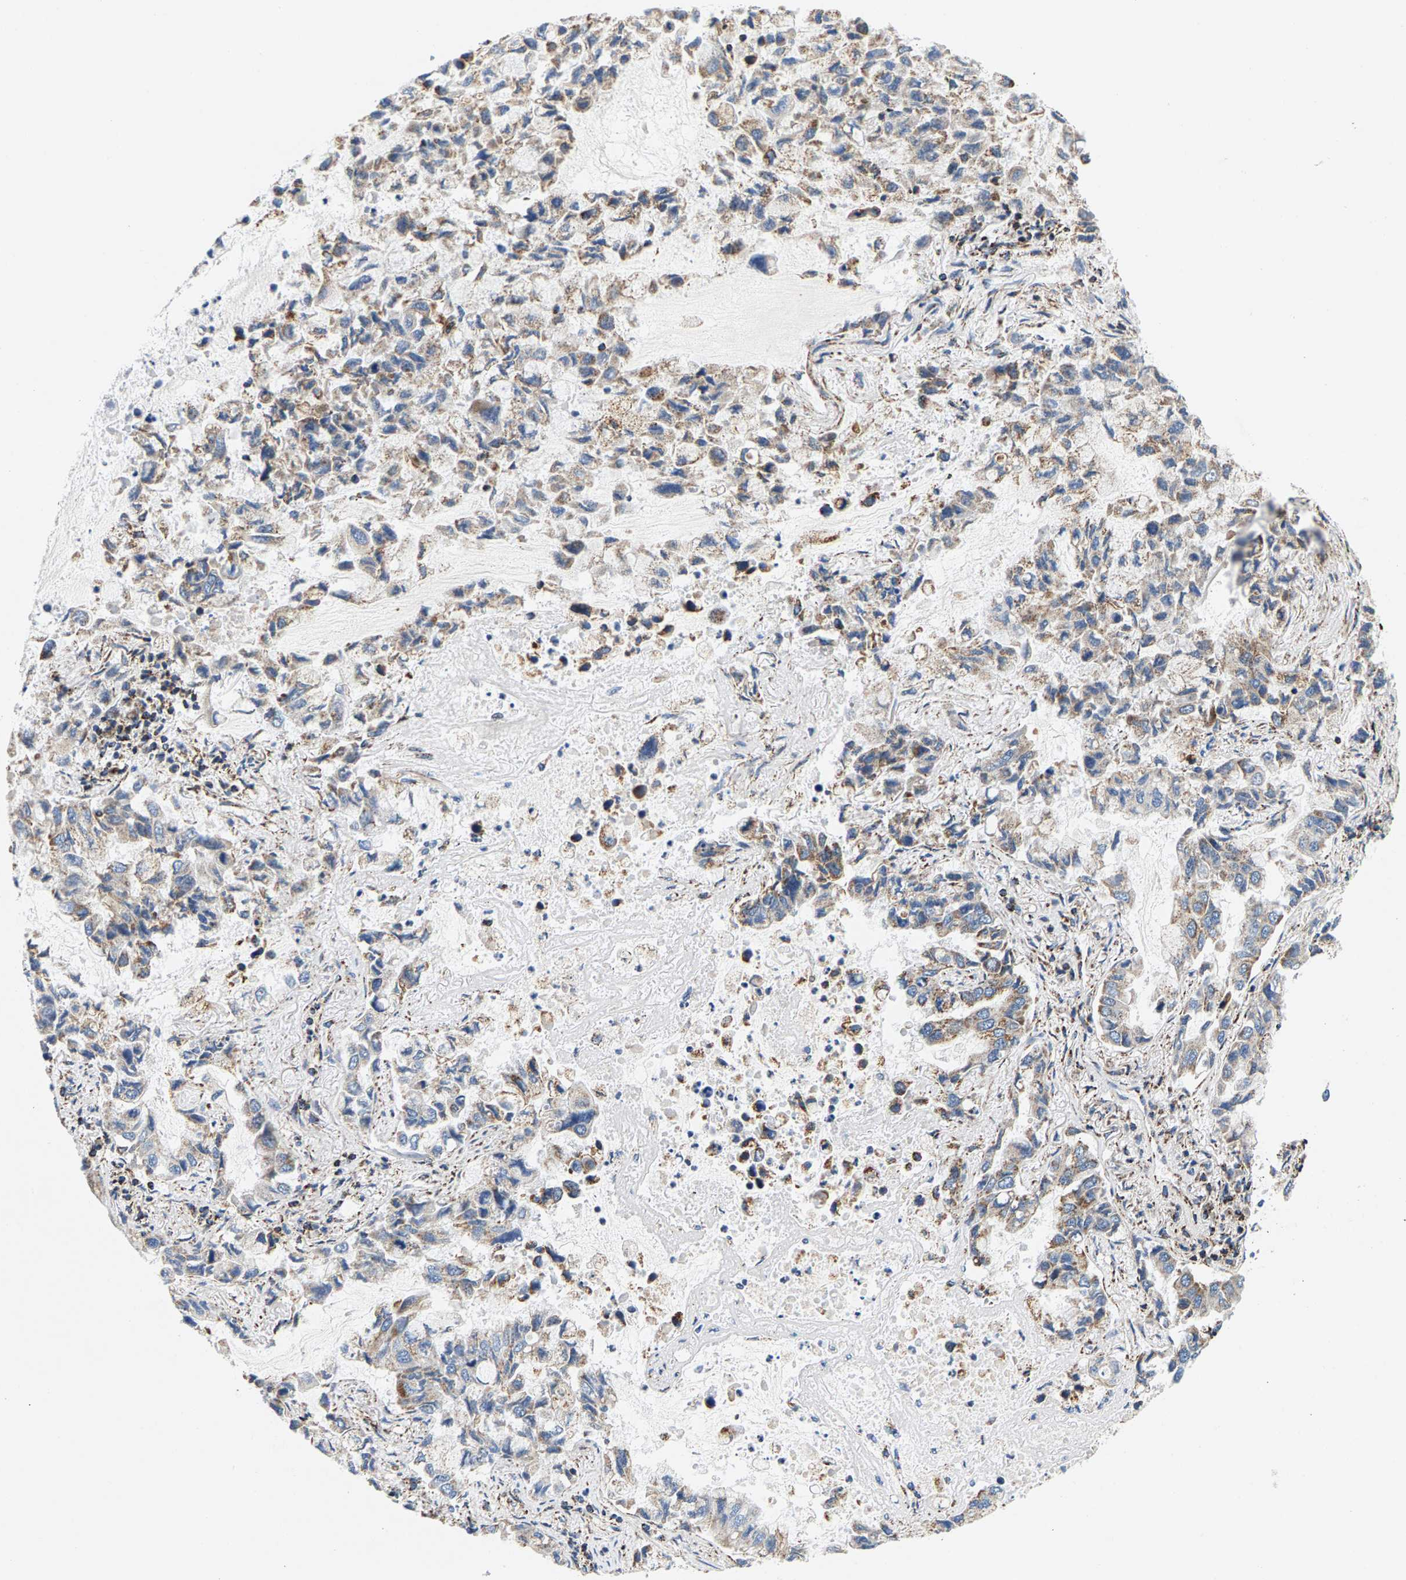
{"staining": {"intensity": "moderate", "quantity": ">75%", "location": "cytoplasmic/membranous"}, "tissue": "lung cancer", "cell_type": "Tumor cells", "image_type": "cancer", "snomed": [{"axis": "morphology", "description": "Adenocarcinoma, NOS"}, {"axis": "topography", "description": "Lung"}], "caption": "Protein analysis of lung cancer (adenocarcinoma) tissue reveals moderate cytoplasmic/membranous staining in about >75% of tumor cells.", "gene": "PDE1A", "patient": {"sex": "male", "age": 64}}